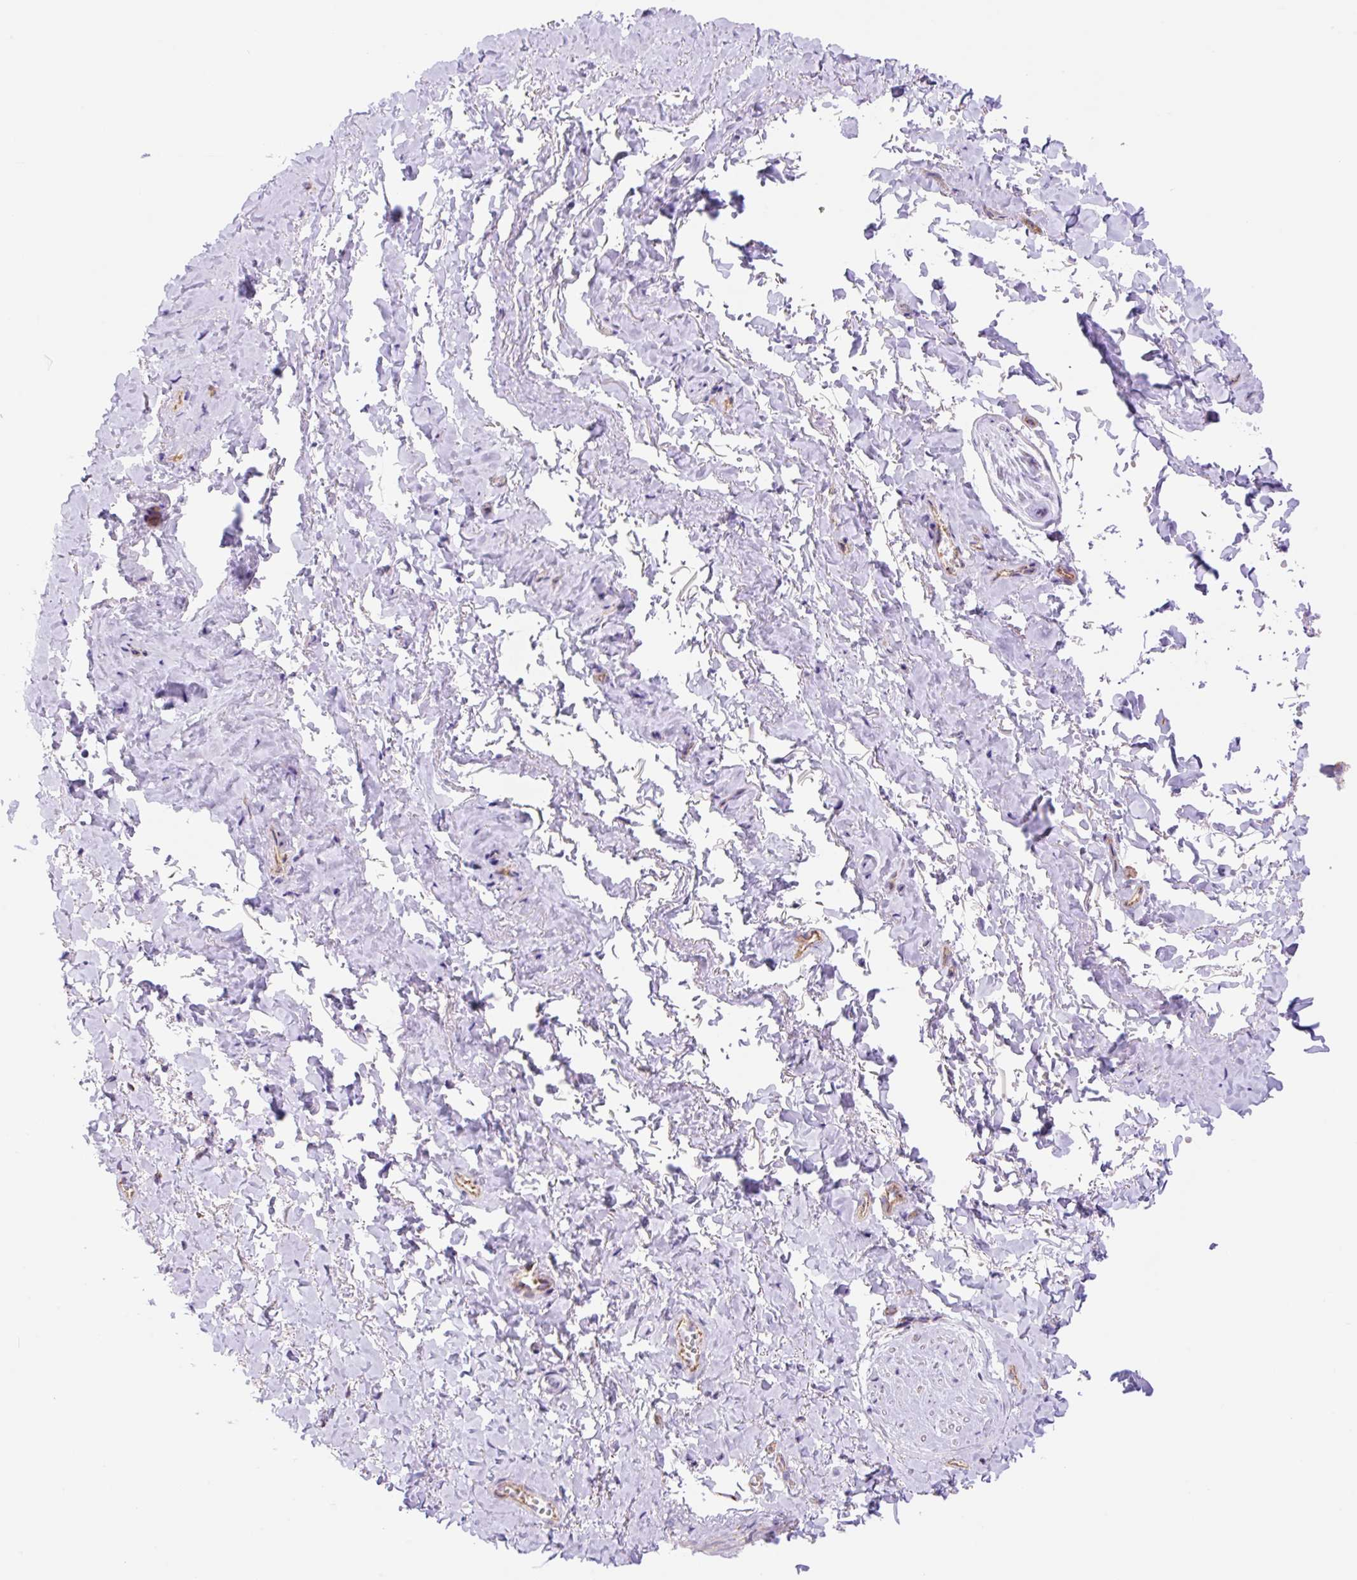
{"staining": {"intensity": "negative", "quantity": "none", "location": "none"}, "tissue": "adipose tissue", "cell_type": "Adipocytes", "image_type": "normal", "snomed": [{"axis": "morphology", "description": "Normal tissue, NOS"}, {"axis": "topography", "description": "Vulva"}, {"axis": "topography", "description": "Vagina"}, {"axis": "topography", "description": "Peripheral nerve tissue"}], "caption": "The immunohistochemistry micrograph has no significant expression in adipocytes of adipose tissue.", "gene": "ESAM", "patient": {"sex": "female", "age": 66}}